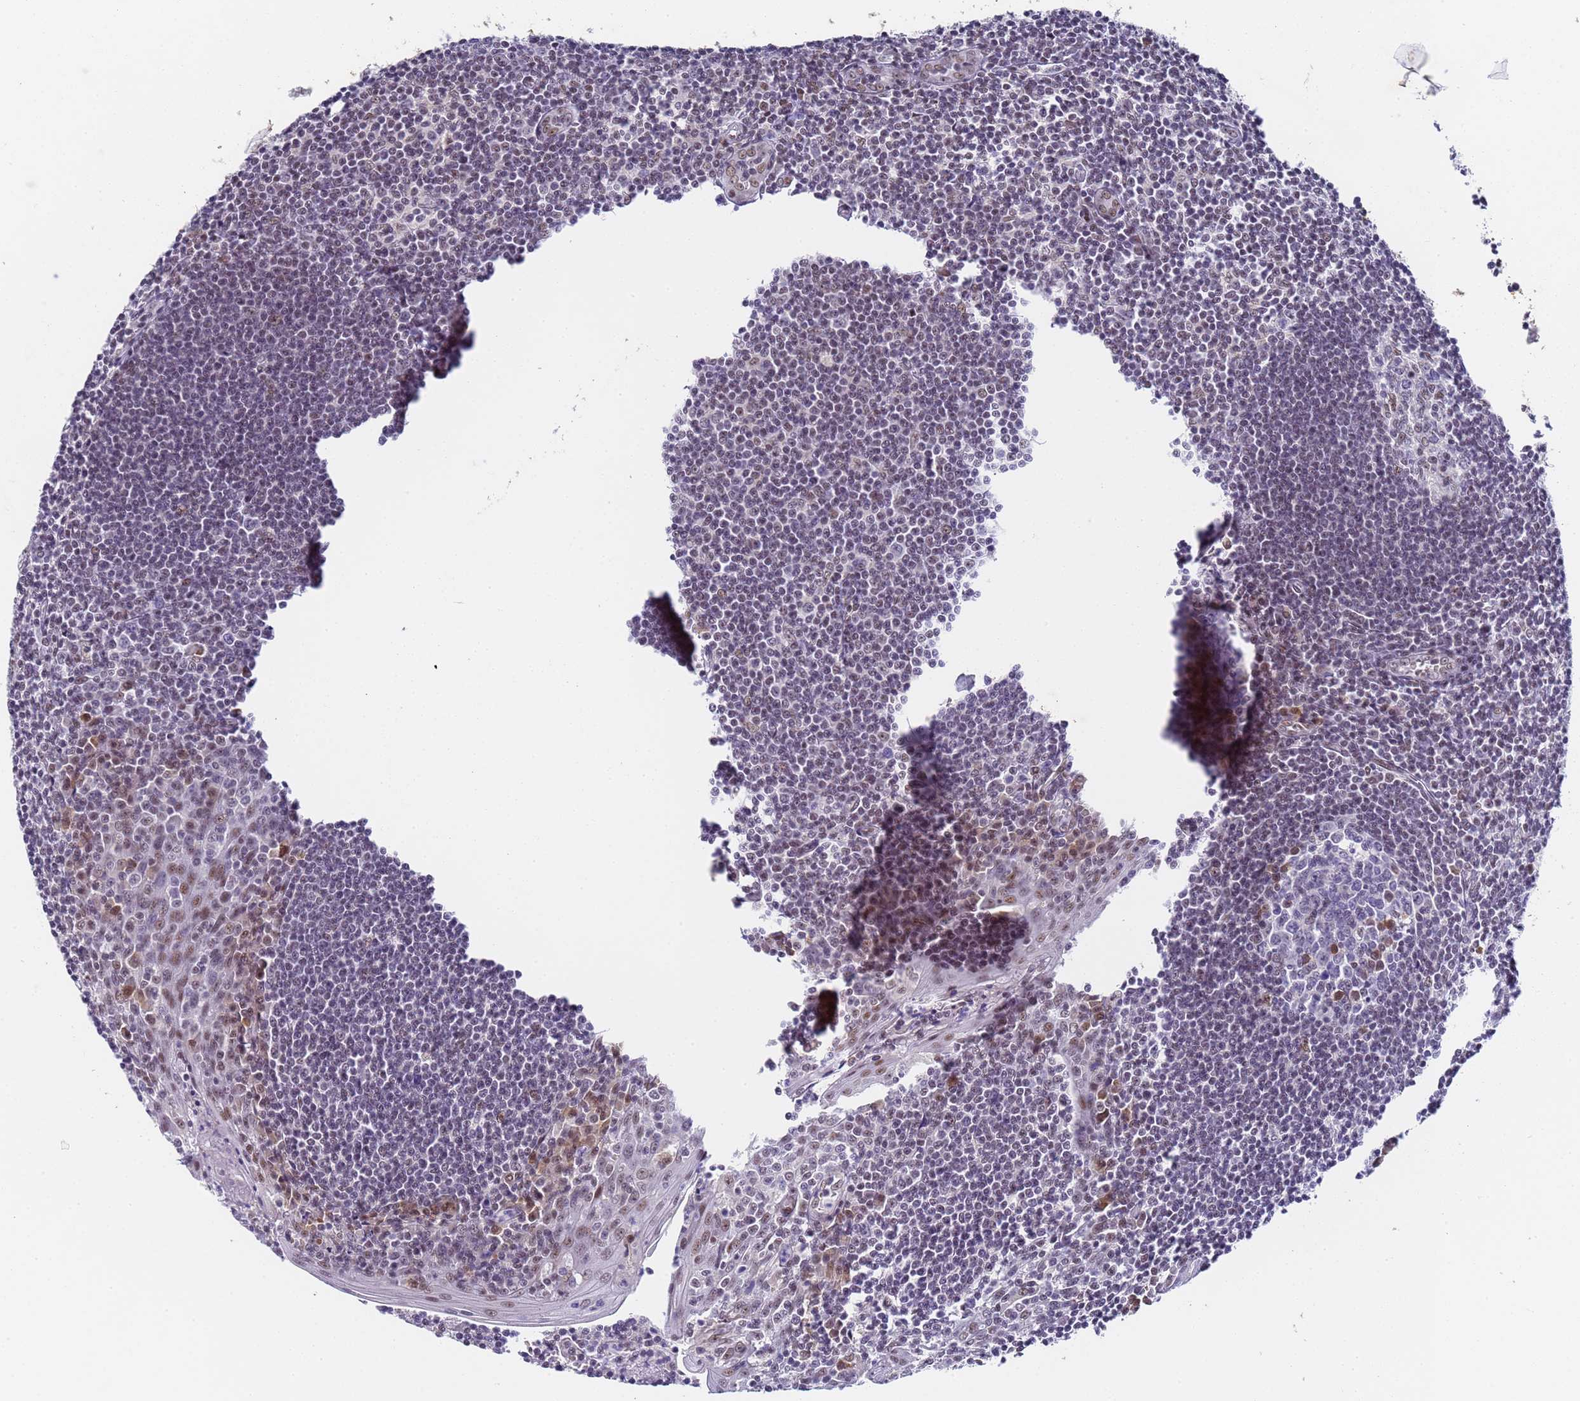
{"staining": {"intensity": "moderate", "quantity": "<25%", "location": "nuclear"}, "tissue": "tonsil", "cell_type": "Germinal center cells", "image_type": "normal", "snomed": [{"axis": "morphology", "description": "Normal tissue, NOS"}, {"axis": "topography", "description": "Tonsil"}], "caption": "Approximately <25% of germinal center cells in normal human tonsil demonstrate moderate nuclear protein positivity as visualized by brown immunohistochemical staining.", "gene": "FNBP4", "patient": {"sex": "male", "age": 27}}